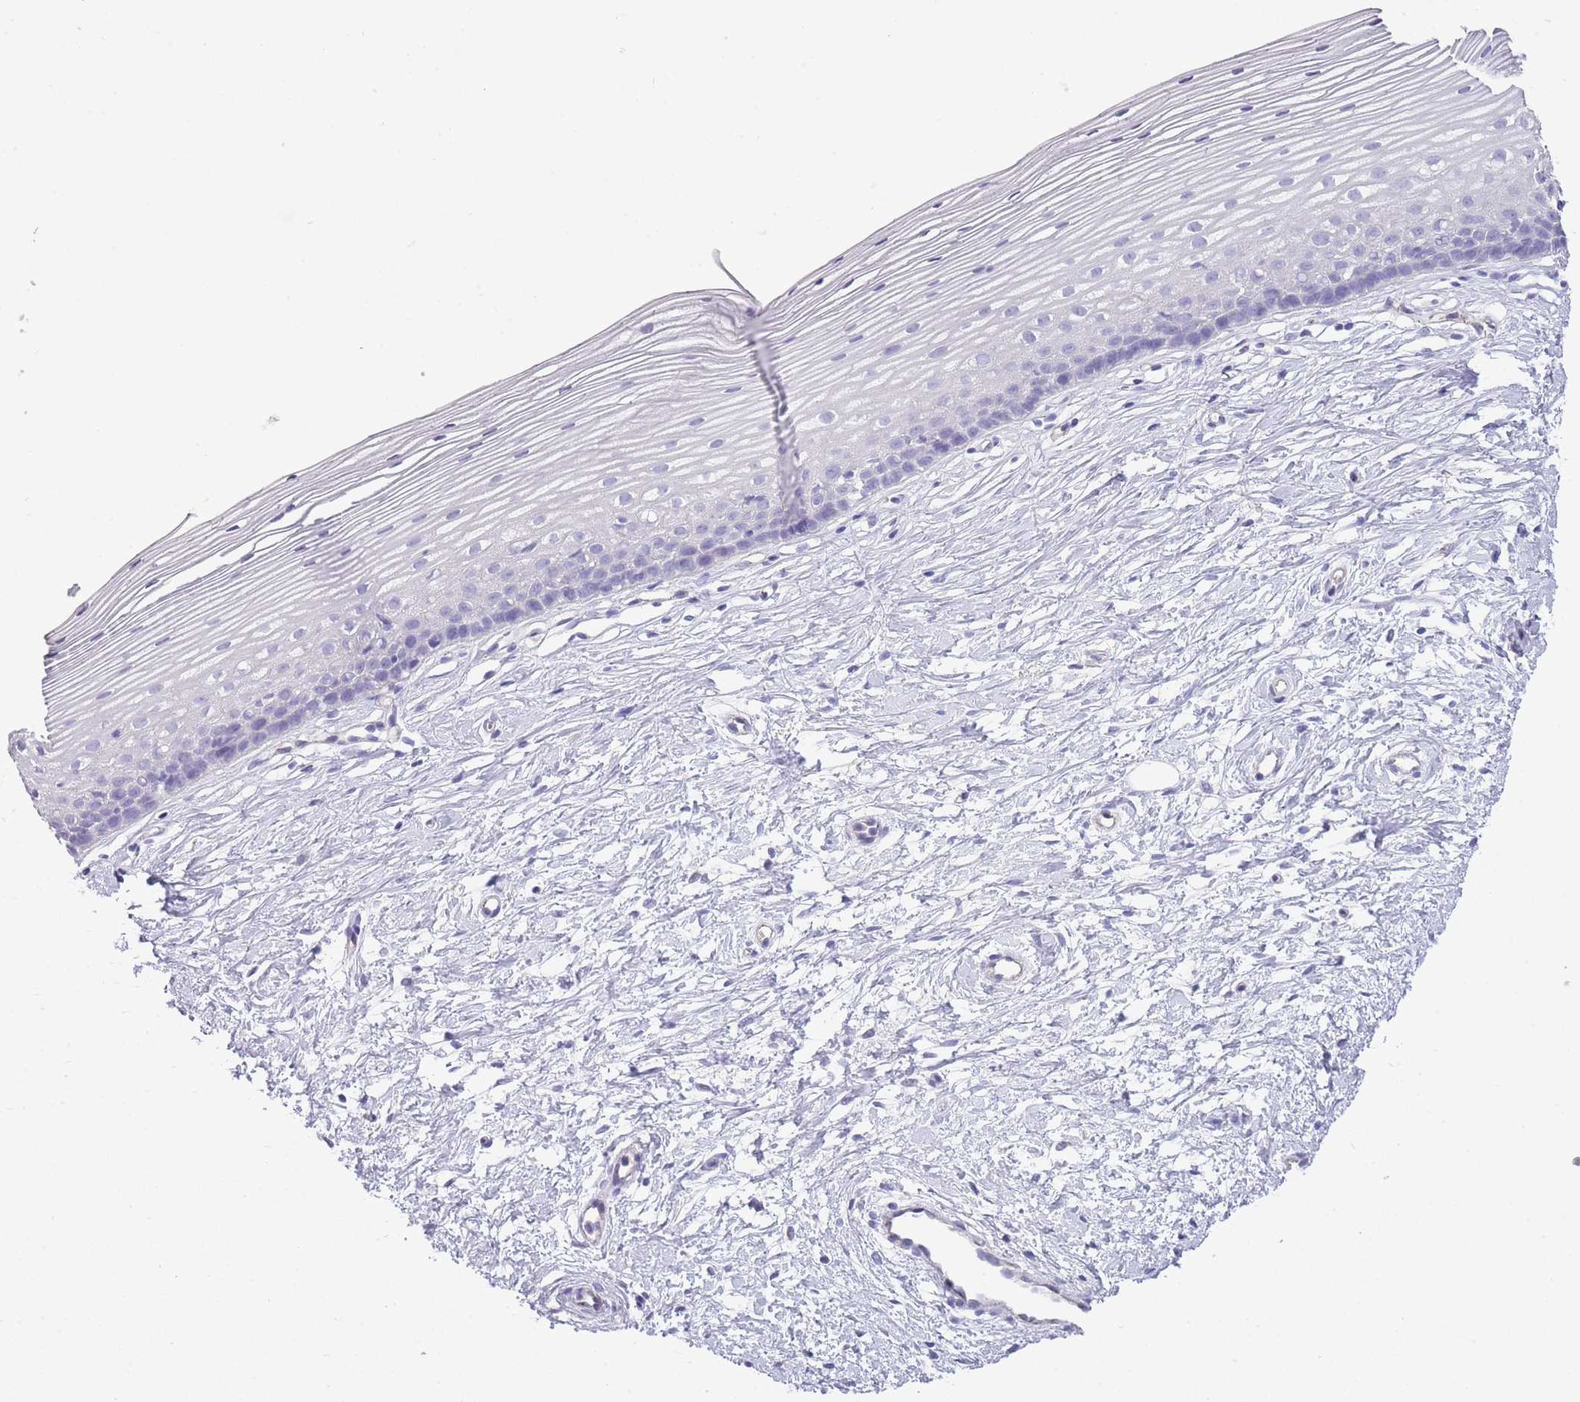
{"staining": {"intensity": "negative", "quantity": "none", "location": "none"}, "tissue": "cervix", "cell_type": "Glandular cells", "image_type": "normal", "snomed": [{"axis": "morphology", "description": "Normal tissue, NOS"}, {"axis": "topography", "description": "Cervix"}], "caption": "The immunohistochemistry (IHC) histopathology image has no significant expression in glandular cells of cervix.", "gene": "RHO", "patient": {"sex": "female", "age": 40}}